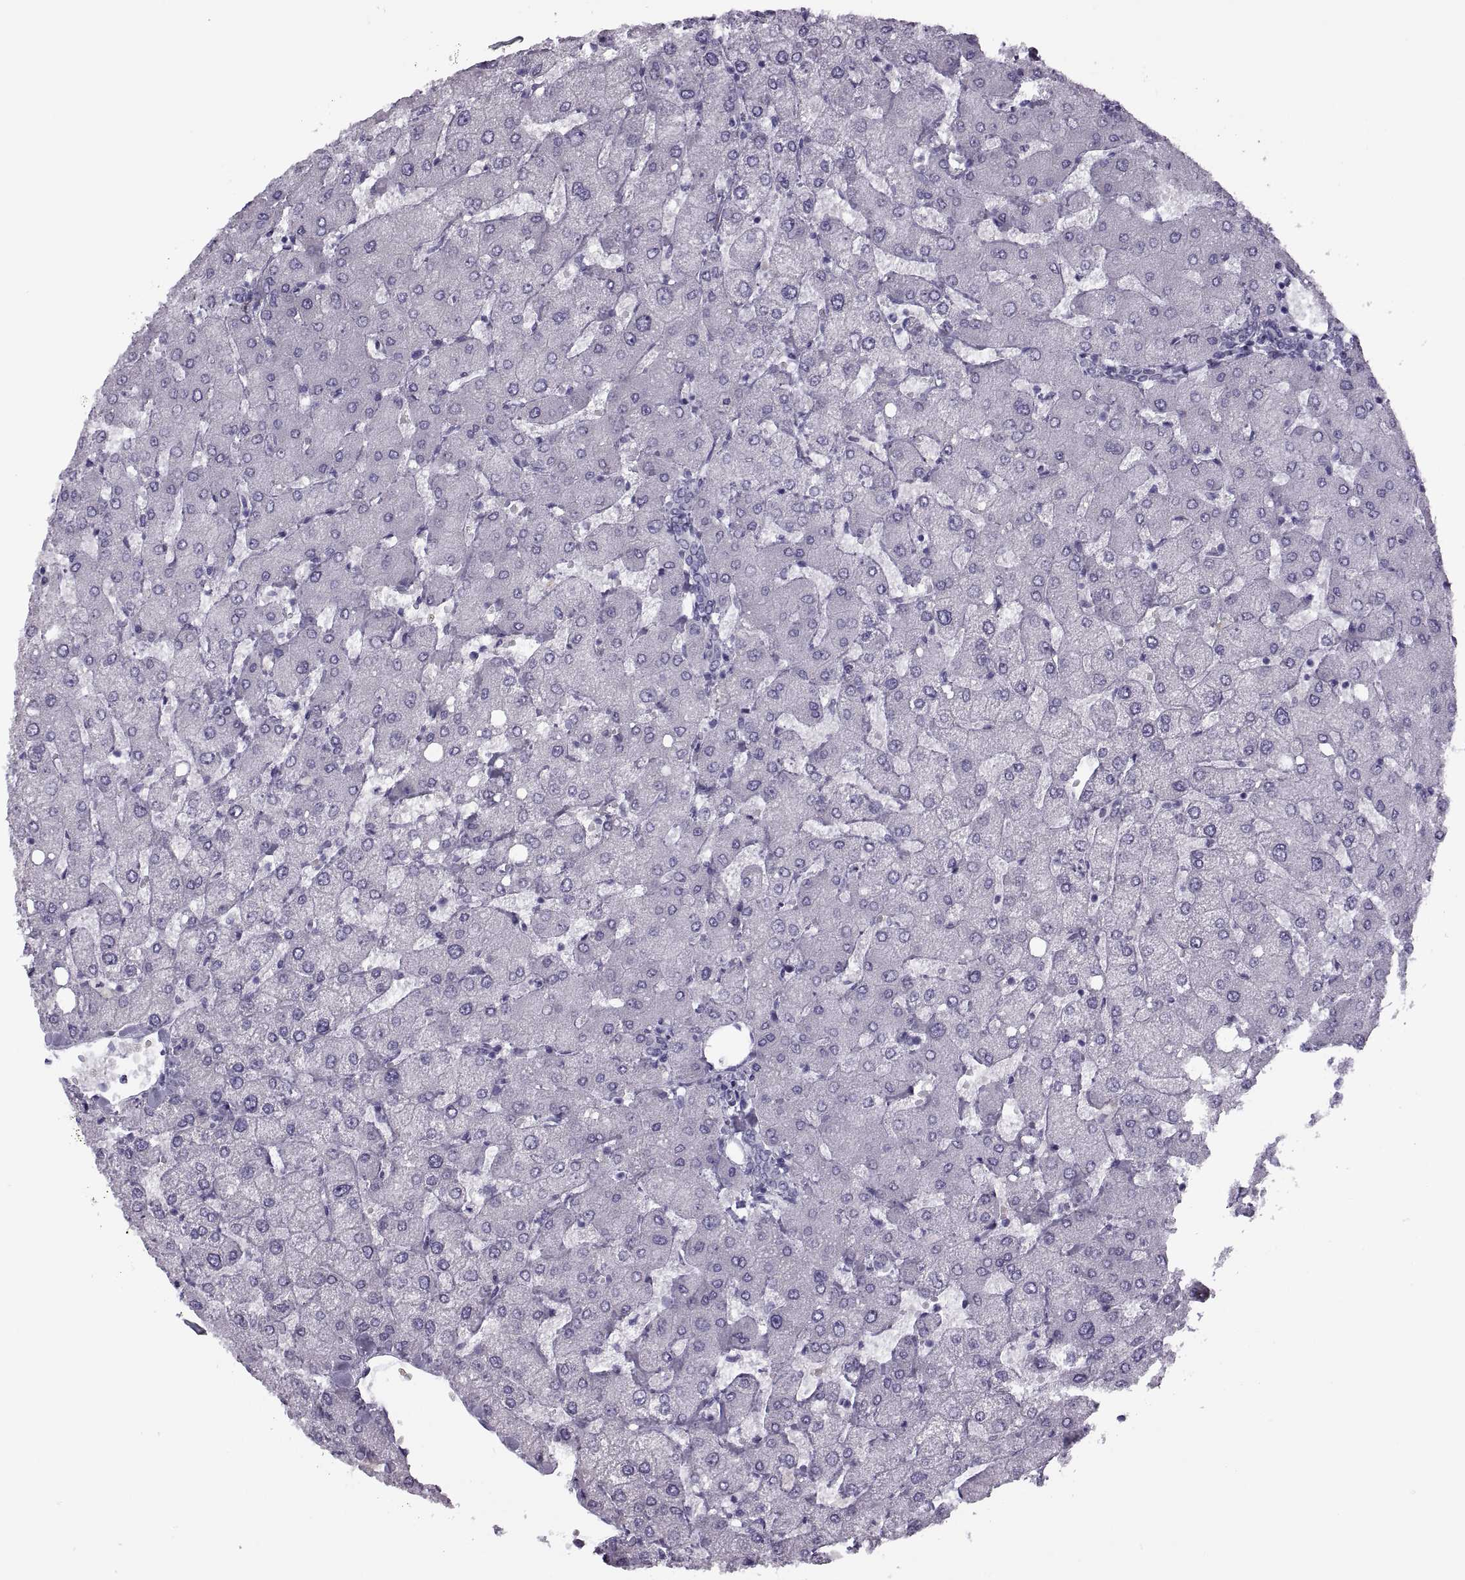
{"staining": {"intensity": "negative", "quantity": "none", "location": "none"}, "tissue": "liver", "cell_type": "Cholangiocytes", "image_type": "normal", "snomed": [{"axis": "morphology", "description": "Normal tissue, NOS"}, {"axis": "topography", "description": "Liver"}], "caption": "DAB immunohistochemical staining of normal liver exhibits no significant staining in cholangiocytes.", "gene": "RLBP1", "patient": {"sex": "female", "age": 54}}